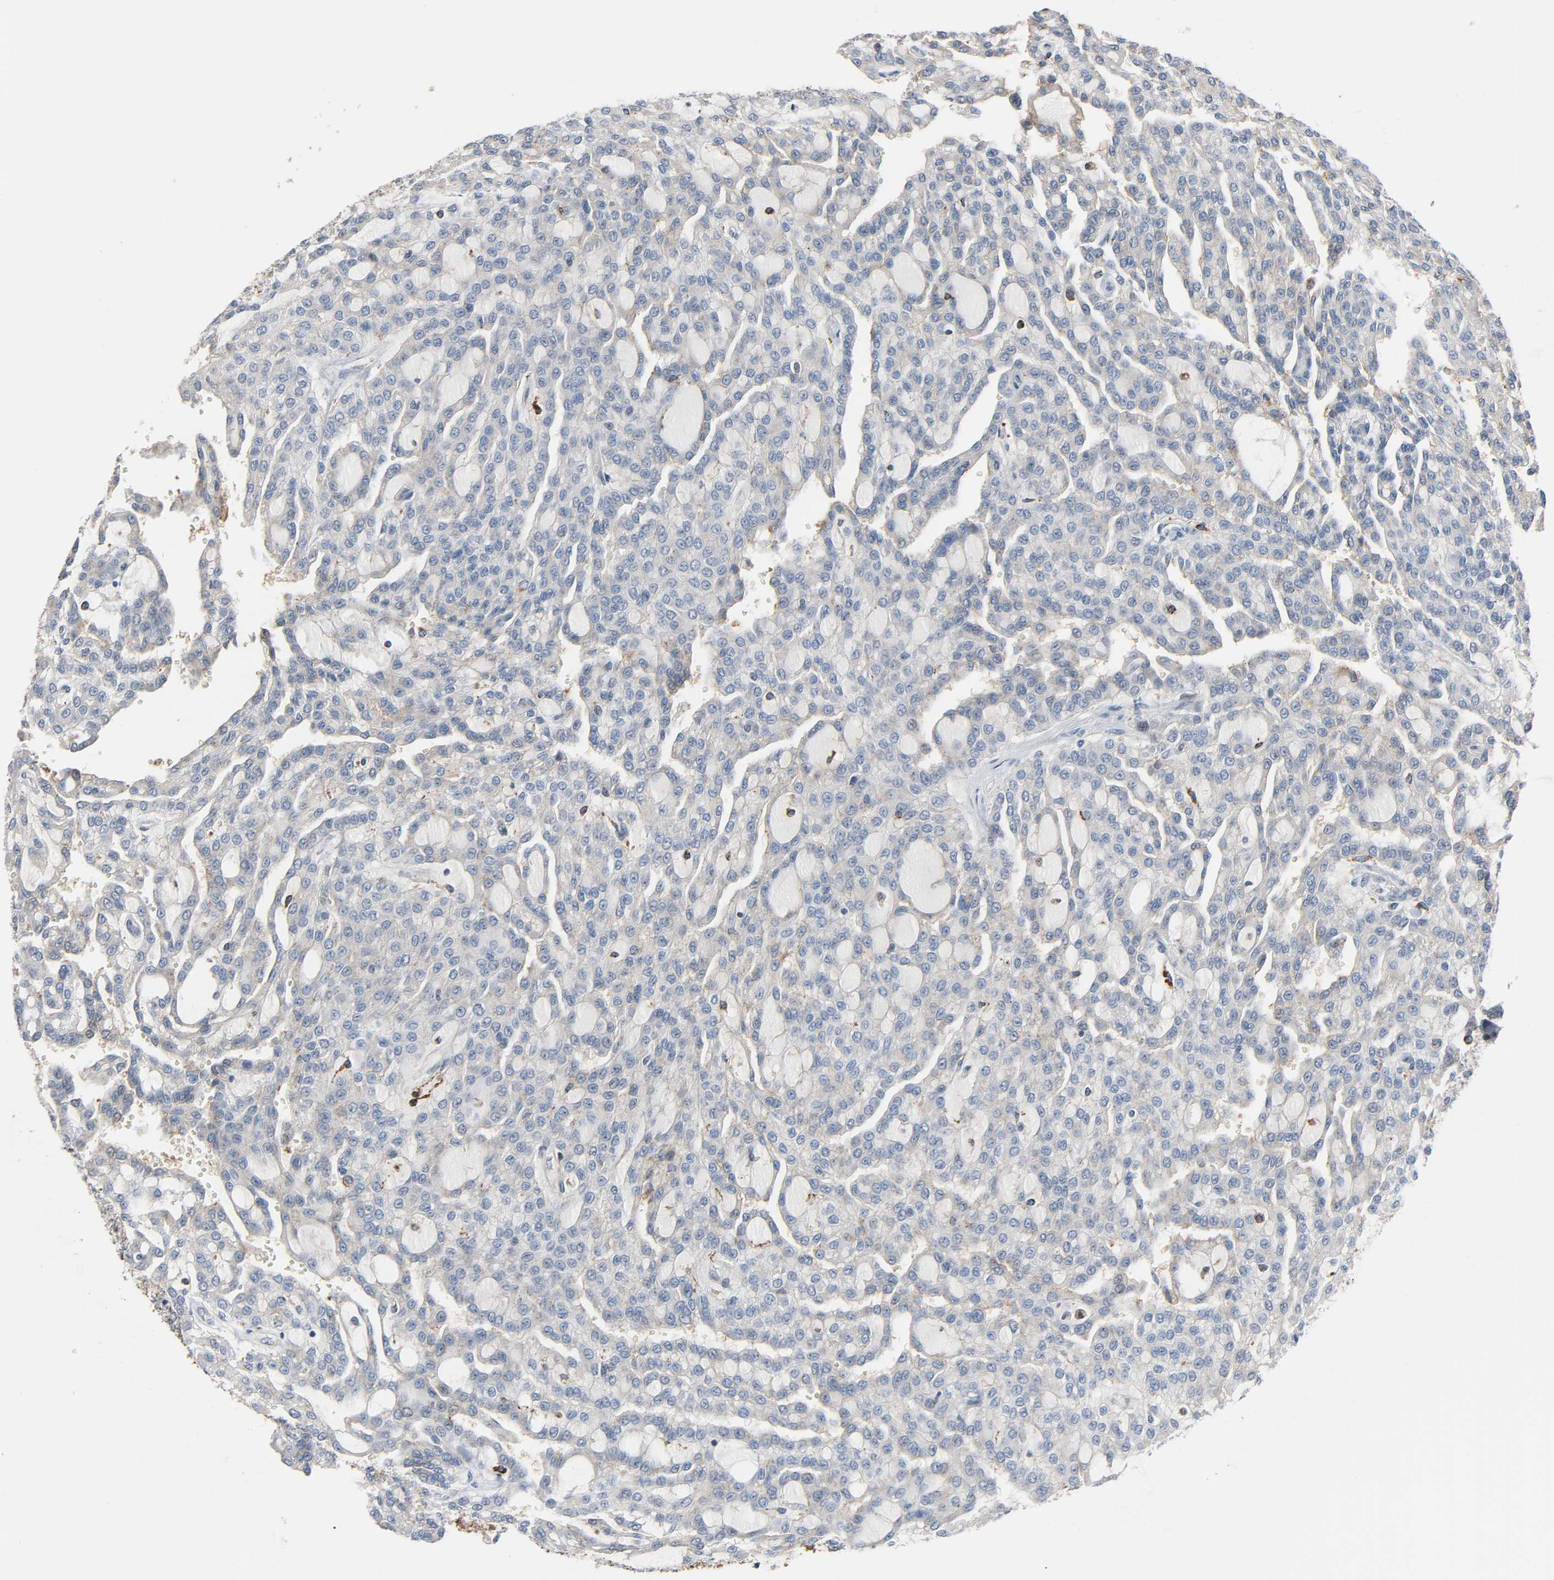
{"staining": {"intensity": "weak", "quantity": "<25%", "location": "cytoplasmic/membranous"}, "tissue": "renal cancer", "cell_type": "Tumor cells", "image_type": "cancer", "snomed": [{"axis": "morphology", "description": "Adenocarcinoma, NOS"}, {"axis": "topography", "description": "Kidney"}], "caption": "IHC image of renal adenocarcinoma stained for a protein (brown), which reveals no staining in tumor cells. (Immunohistochemistry, brightfield microscopy, high magnification).", "gene": "CD4", "patient": {"sex": "male", "age": 63}}